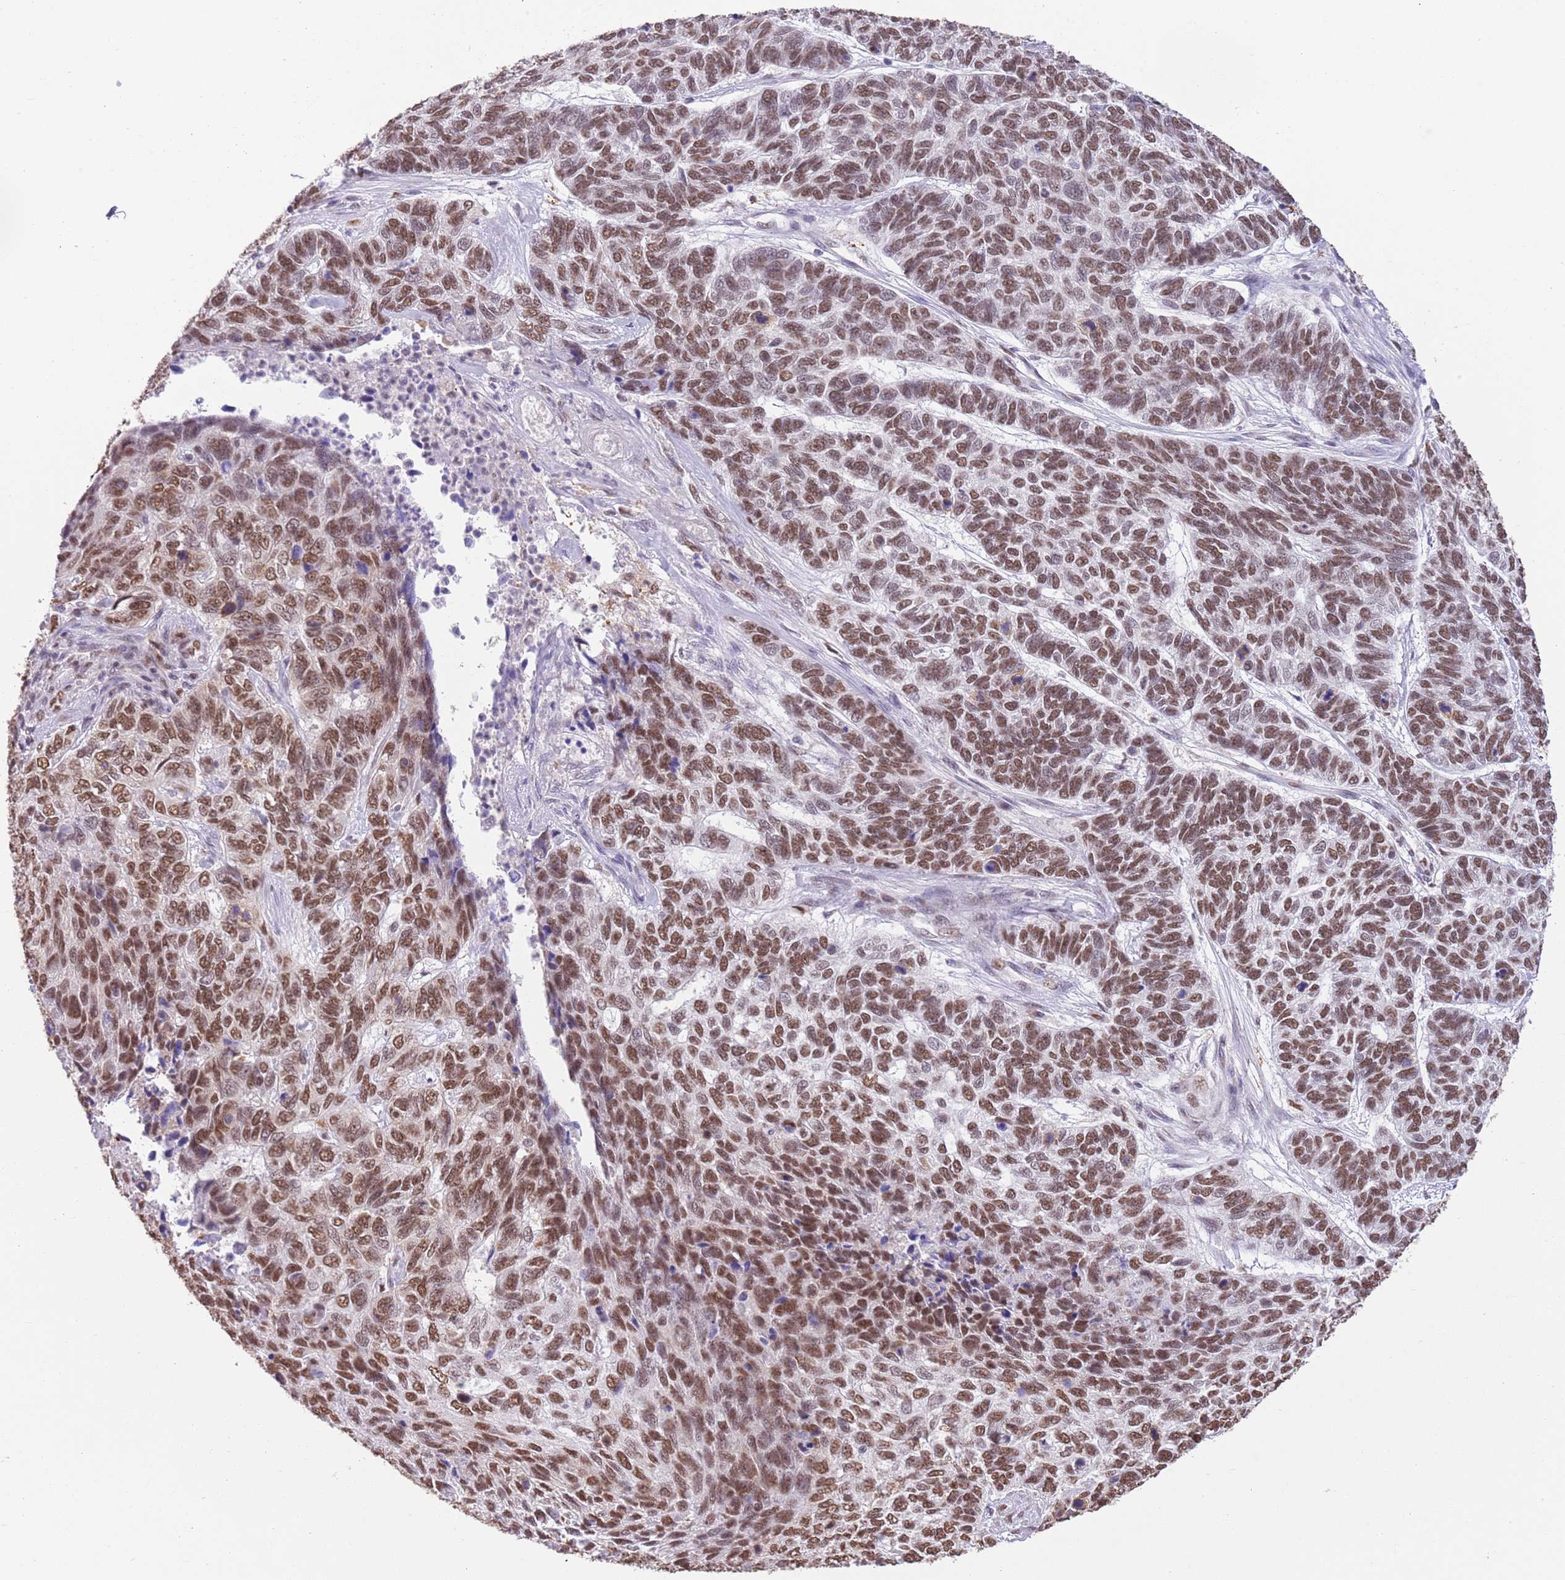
{"staining": {"intensity": "moderate", "quantity": ">75%", "location": "nuclear"}, "tissue": "skin cancer", "cell_type": "Tumor cells", "image_type": "cancer", "snomed": [{"axis": "morphology", "description": "Basal cell carcinoma"}, {"axis": "topography", "description": "Skin"}], "caption": "A brown stain highlights moderate nuclear positivity of a protein in skin cancer tumor cells.", "gene": "TRIM32", "patient": {"sex": "female", "age": 65}}